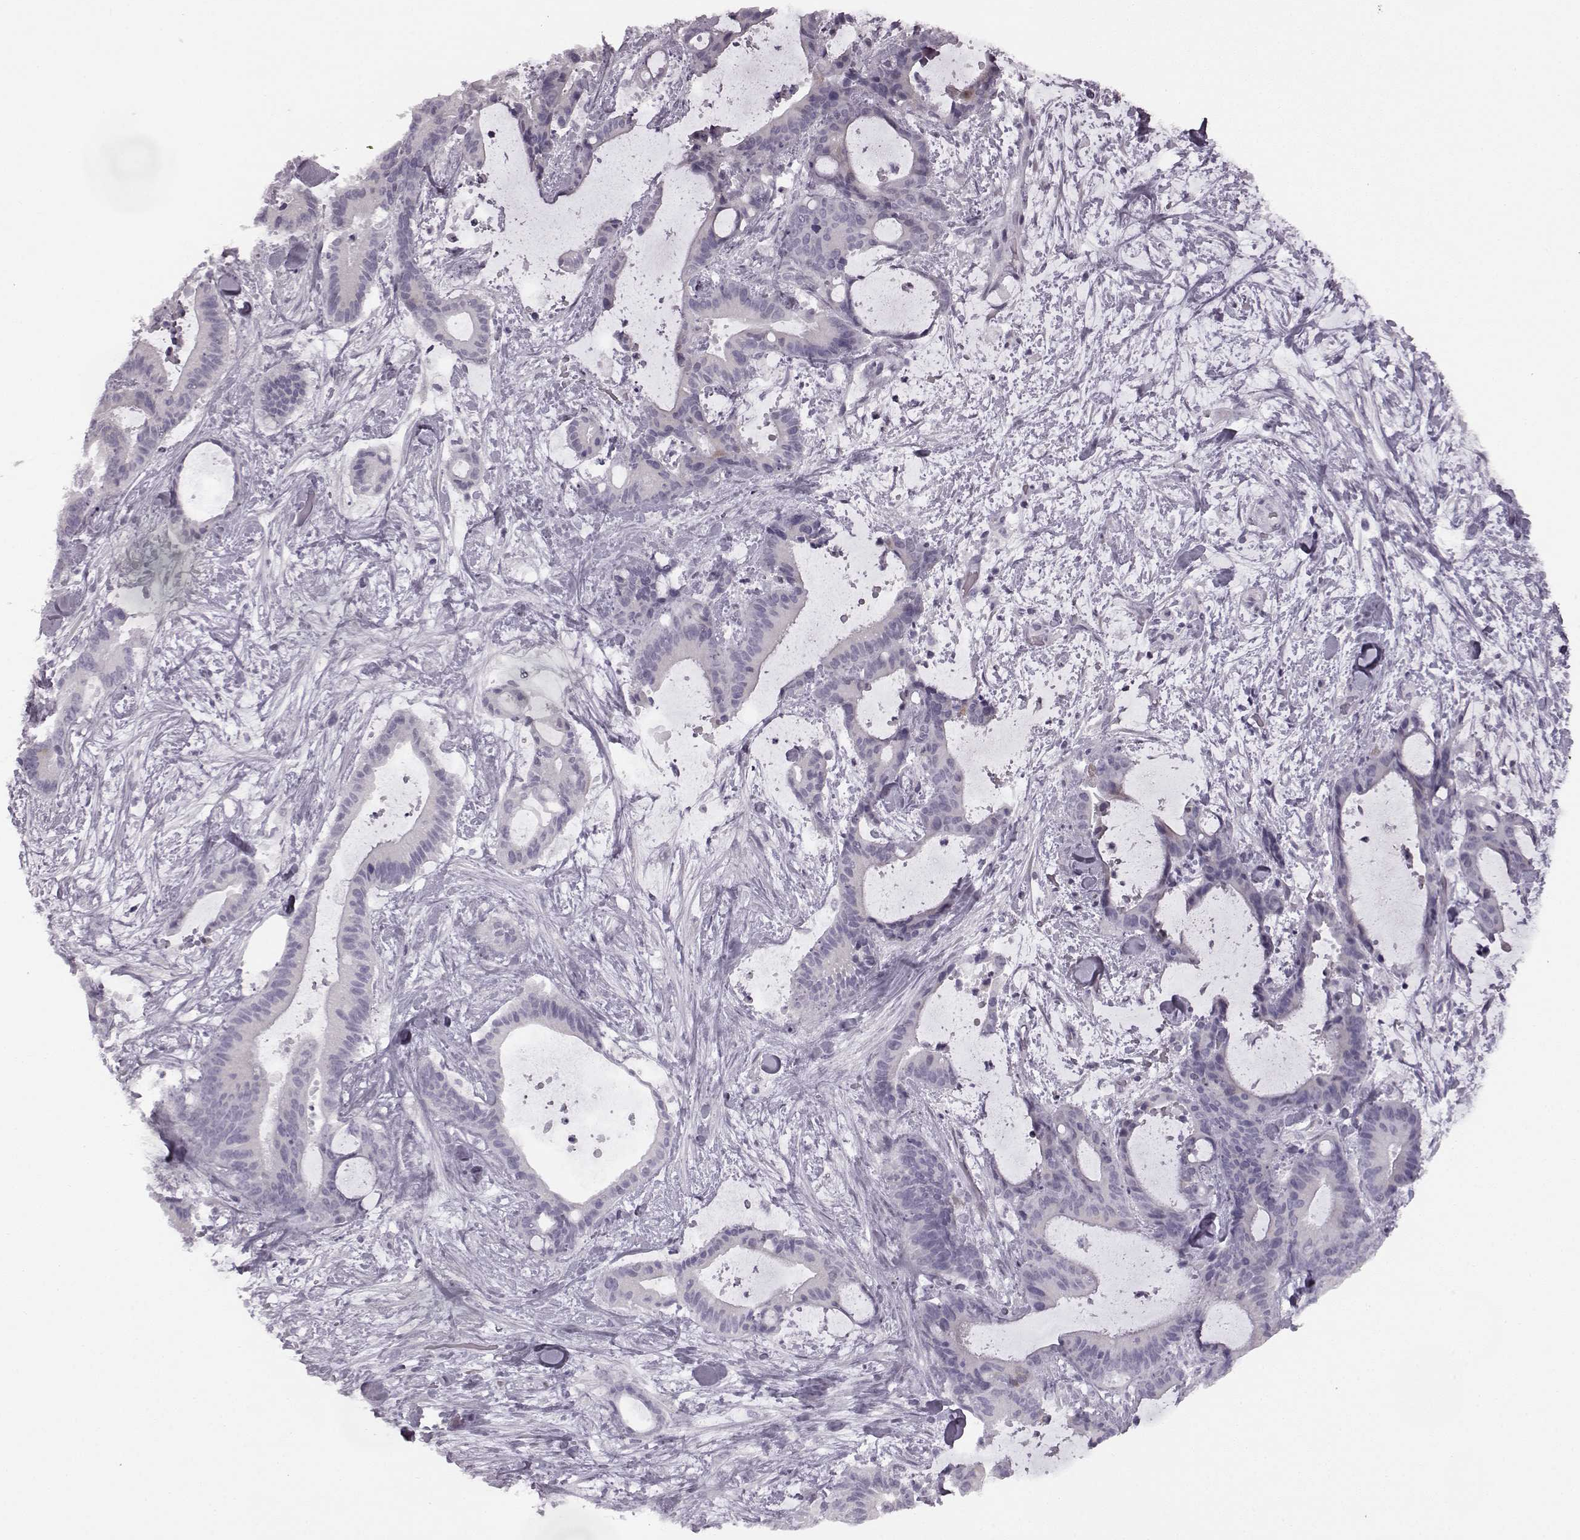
{"staining": {"intensity": "negative", "quantity": "none", "location": "none"}, "tissue": "liver cancer", "cell_type": "Tumor cells", "image_type": "cancer", "snomed": [{"axis": "morphology", "description": "Cholangiocarcinoma"}, {"axis": "topography", "description": "Liver"}], "caption": "IHC image of cholangiocarcinoma (liver) stained for a protein (brown), which shows no staining in tumor cells.", "gene": "SEMG2", "patient": {"sex": "female", "age": 73}}